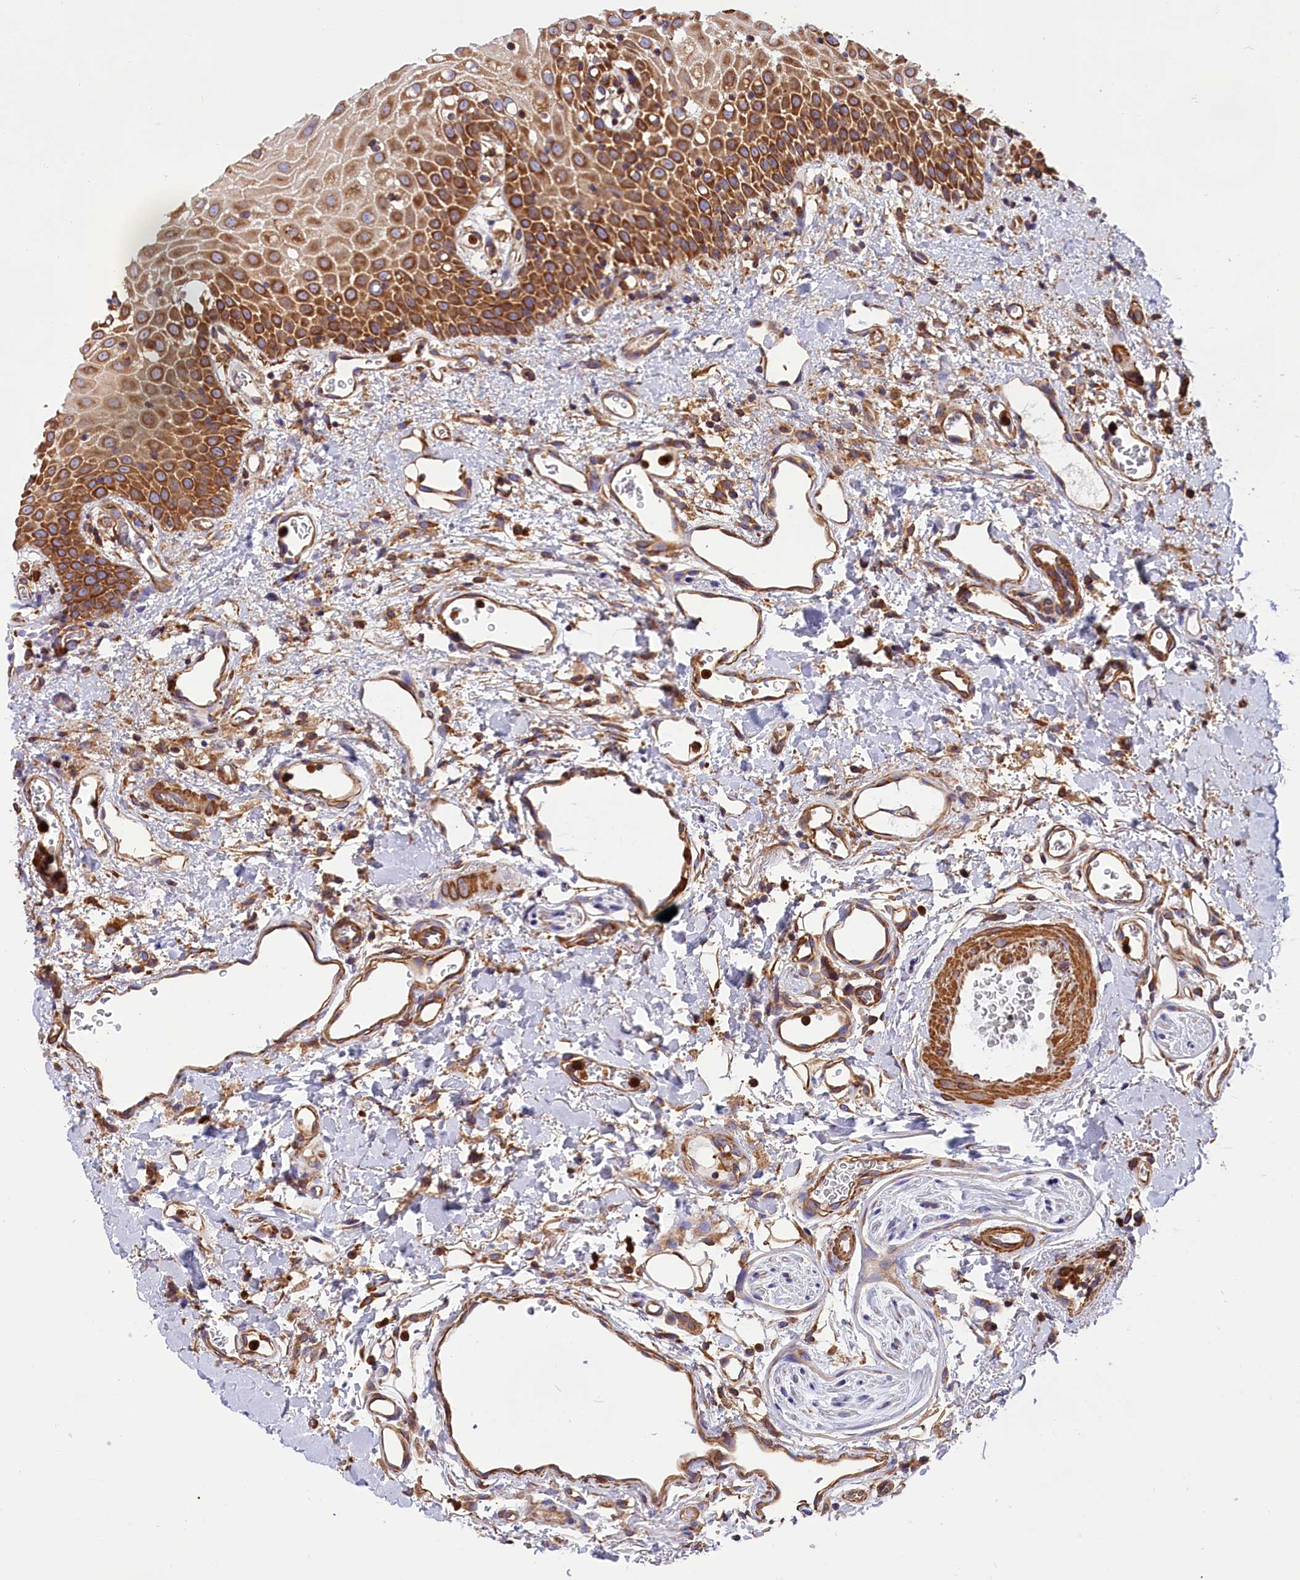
{"staining": {"intensity": "moderate", "quantity": ">75%", "location": "cytoplasmic/membranous"}, "tissue": "oral mucosa", "cell_type": "Squamous epithelial cells", "image_type": "normal", "snomed": [{"axis": "morphology", "description": "Normal tissue, NOS"}, {"axis": "topography", "description": "Oral tissue"}], "caption": "A brown stain shows moderate cytoplasmic/membranous positivity of a protein in squamous epithelial cells of normal oral mucosa.", "gene": "GYS1", "patient": {"sex": "female", "age": 70}}